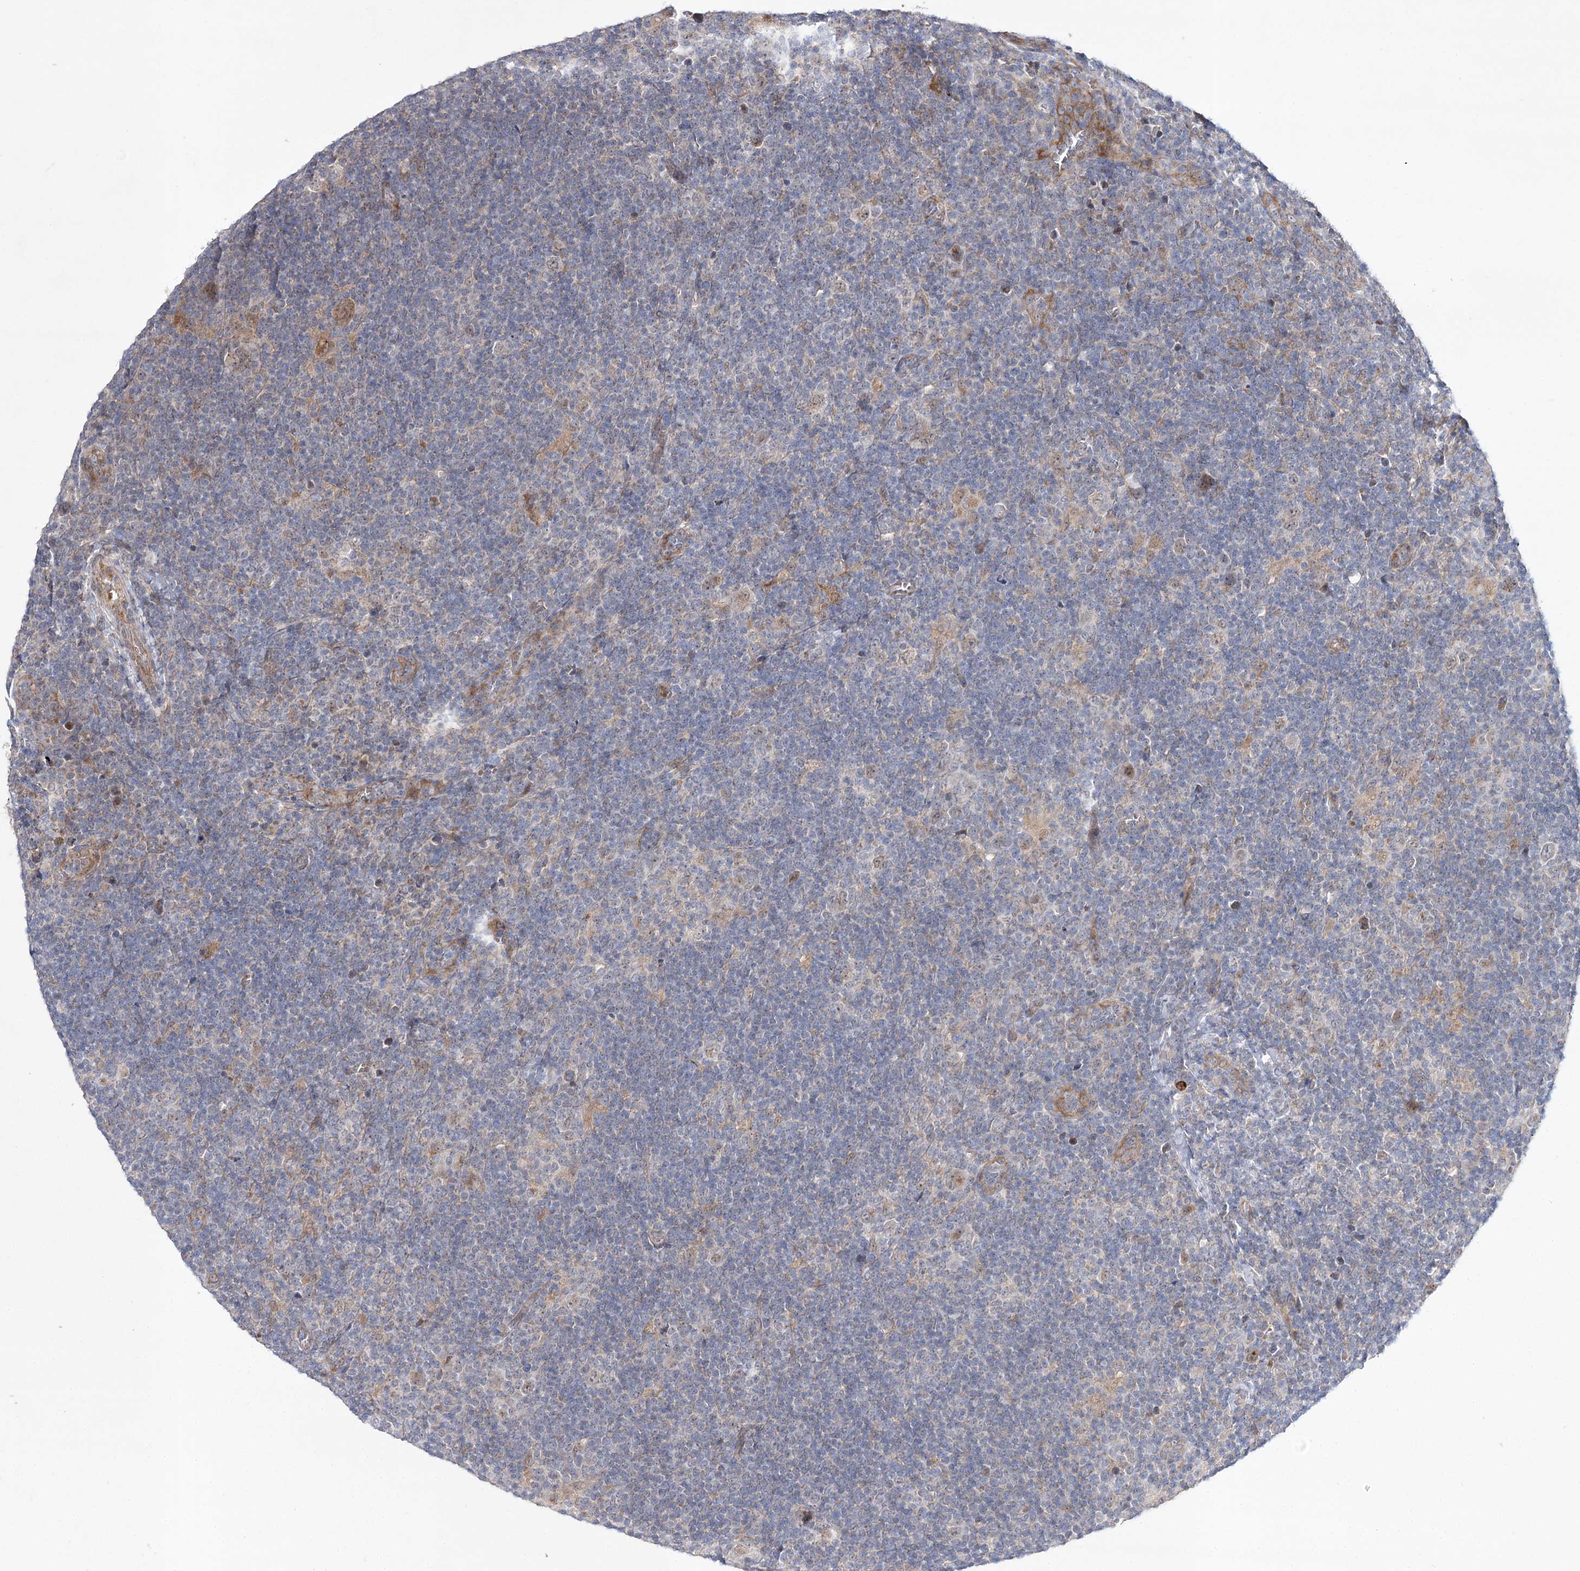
{"staining": {"intensity": "weak", "quantity": "25%-75%", "location": "cytoplasmic/membranous,nuclear"}, "tissue": "lymphoma", "cell_type": "Tumor cells", "image_type": "cancer", "snomed": [{"axis": "morphology", "description": "Hodgkin's disease, NOS"}, {"axis": "topography", "description": "Lymph node"}], "caption": "Brown immunohistochemical staining in lymphoma demonstrates weak cytoplasmic/membranous and nuclear staining in about 25%-75% of tumor cells.", "gene": "ARHGAP32", "patient": {"sex": "female", "age": 57}}